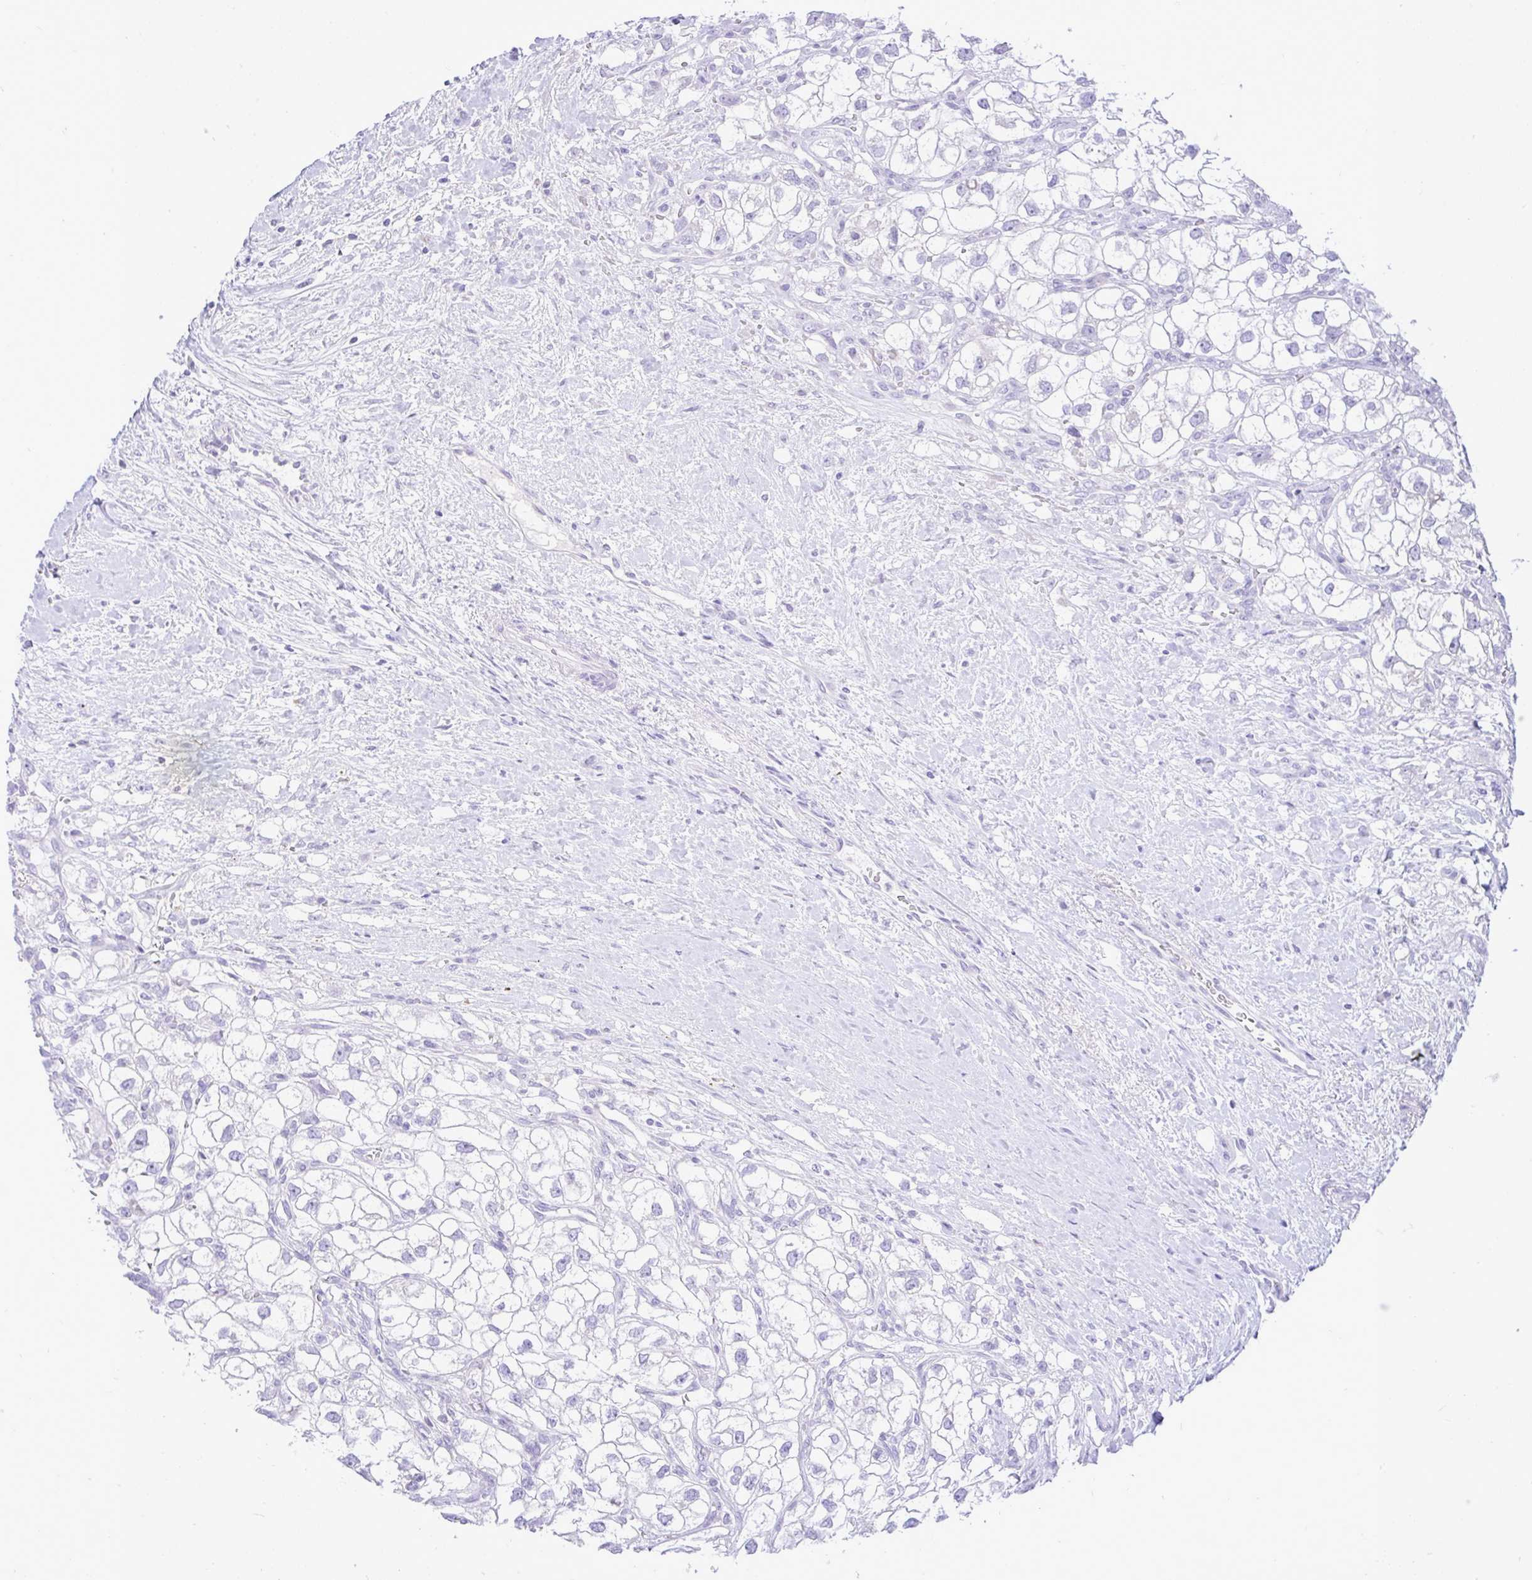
{"staining": {"intensity": "negative", "quantity": "none", "location": "none"}, "tissue": "renal cancer", "cell_type": "Tumor cells", "image_type": "cancer", "snomed": [{"axis": "morphology", "description": "Adenocarcinoma, NOS"}, {"axis": "topography", "description": "Kidney"}], "caption": "This is an immunohistochemistry photomicrograph of adenocarcinoma (renal). There is no staining in tumor cells.", "gene": "ZNF101", "patient": {"sex": "male", "age": 59}}